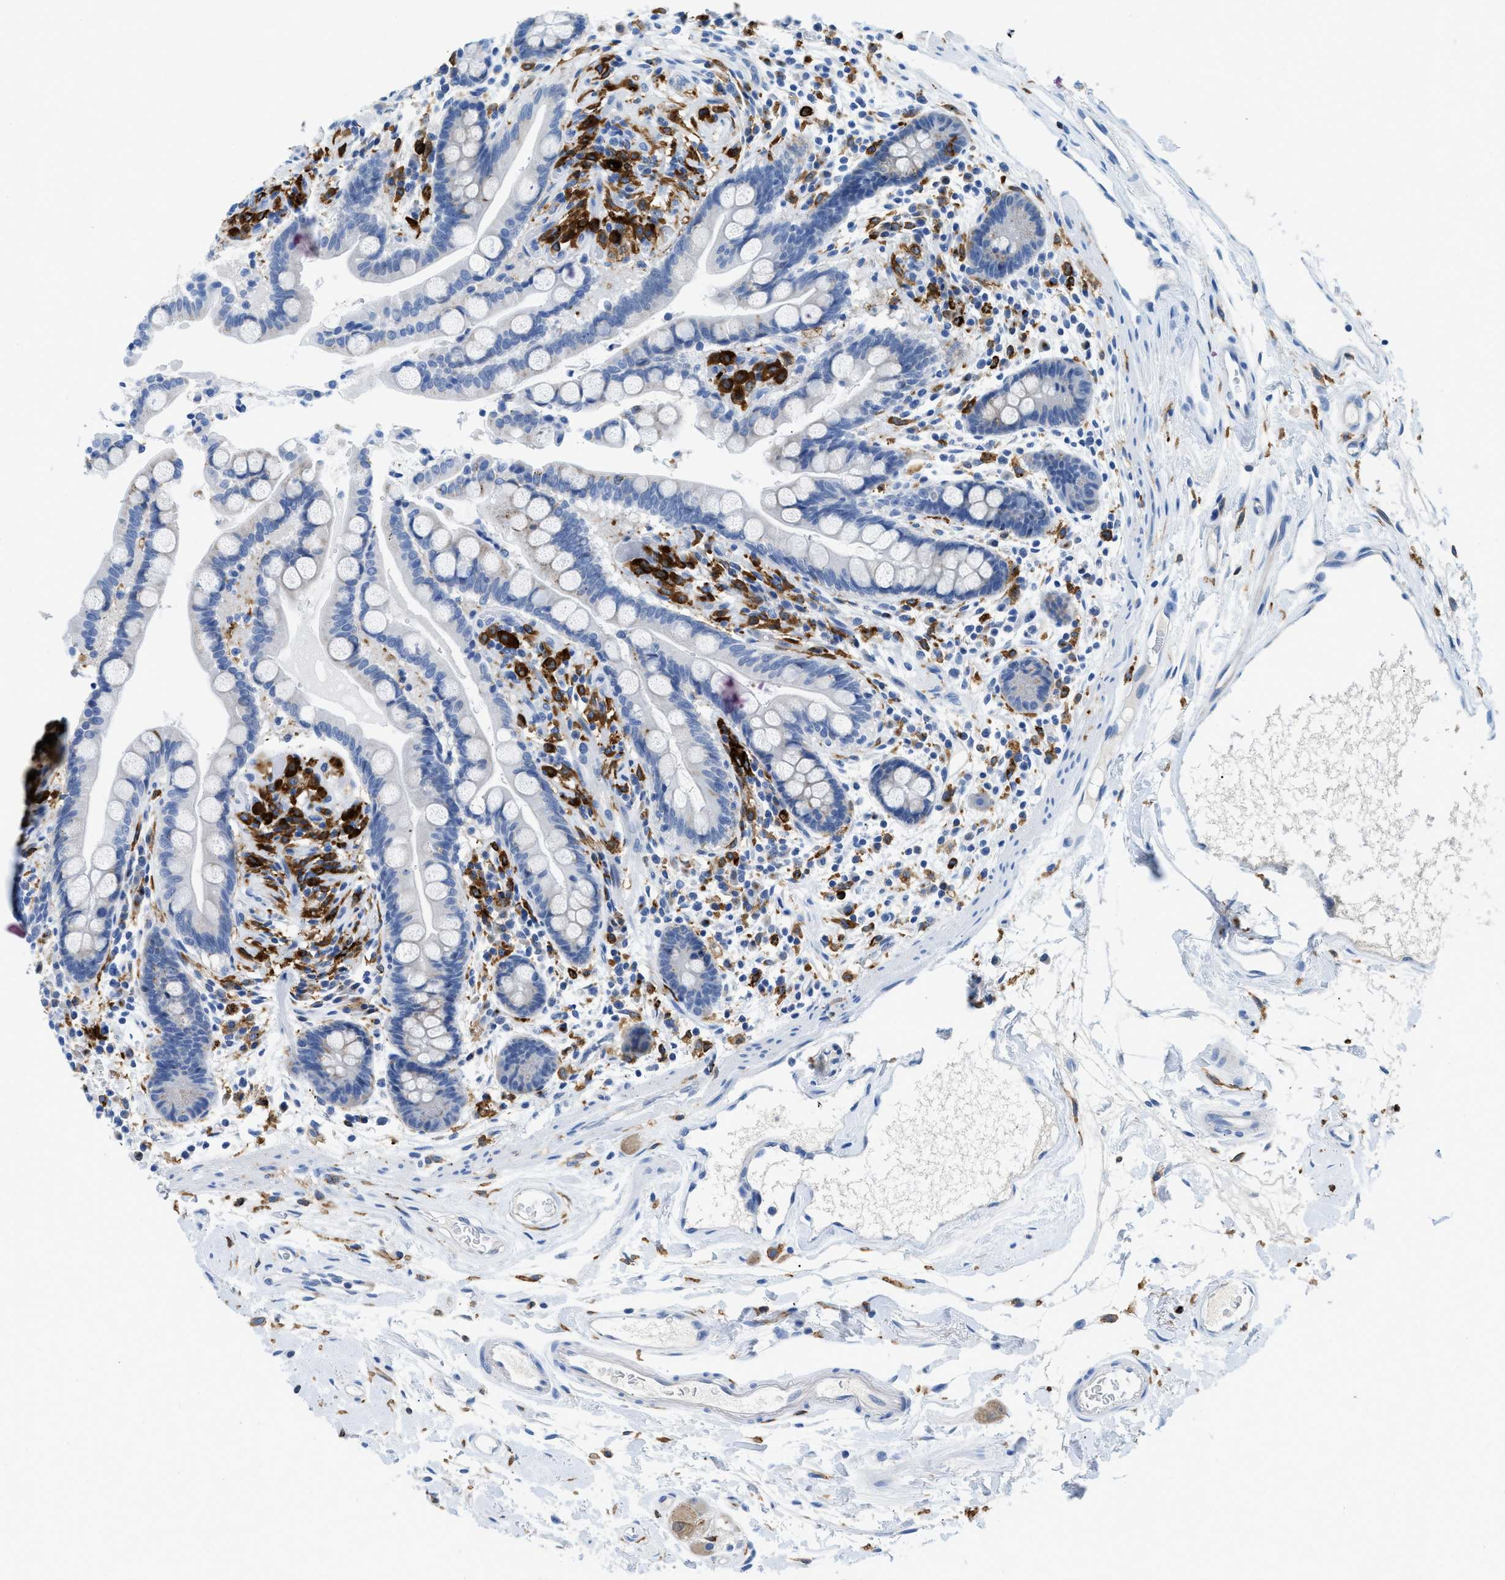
{"staining": {"intensity": "negative", "quantity": "none", "location": "none"}, "tissue": "colon", "cell_type": "Endothelial cells", "image_type": "normal", "snomed": [{"axis": "morphology", "description": "Normal tissue, NOS"}, {"axis": "topography", "description": "Colon"}], "caption": "This image is of benign colon stained with immunohistochemistry to label a protein in brown with the nuclei are counter-stained blue. There is no staining in endothelial cells. (Brightfield microscopy of DAB (3,3'-diaminobenzidine) immunohistochemistry (IHC) at high magnification).", "gene": "CD226", "patient": {"sex": "male", "age": 73}}